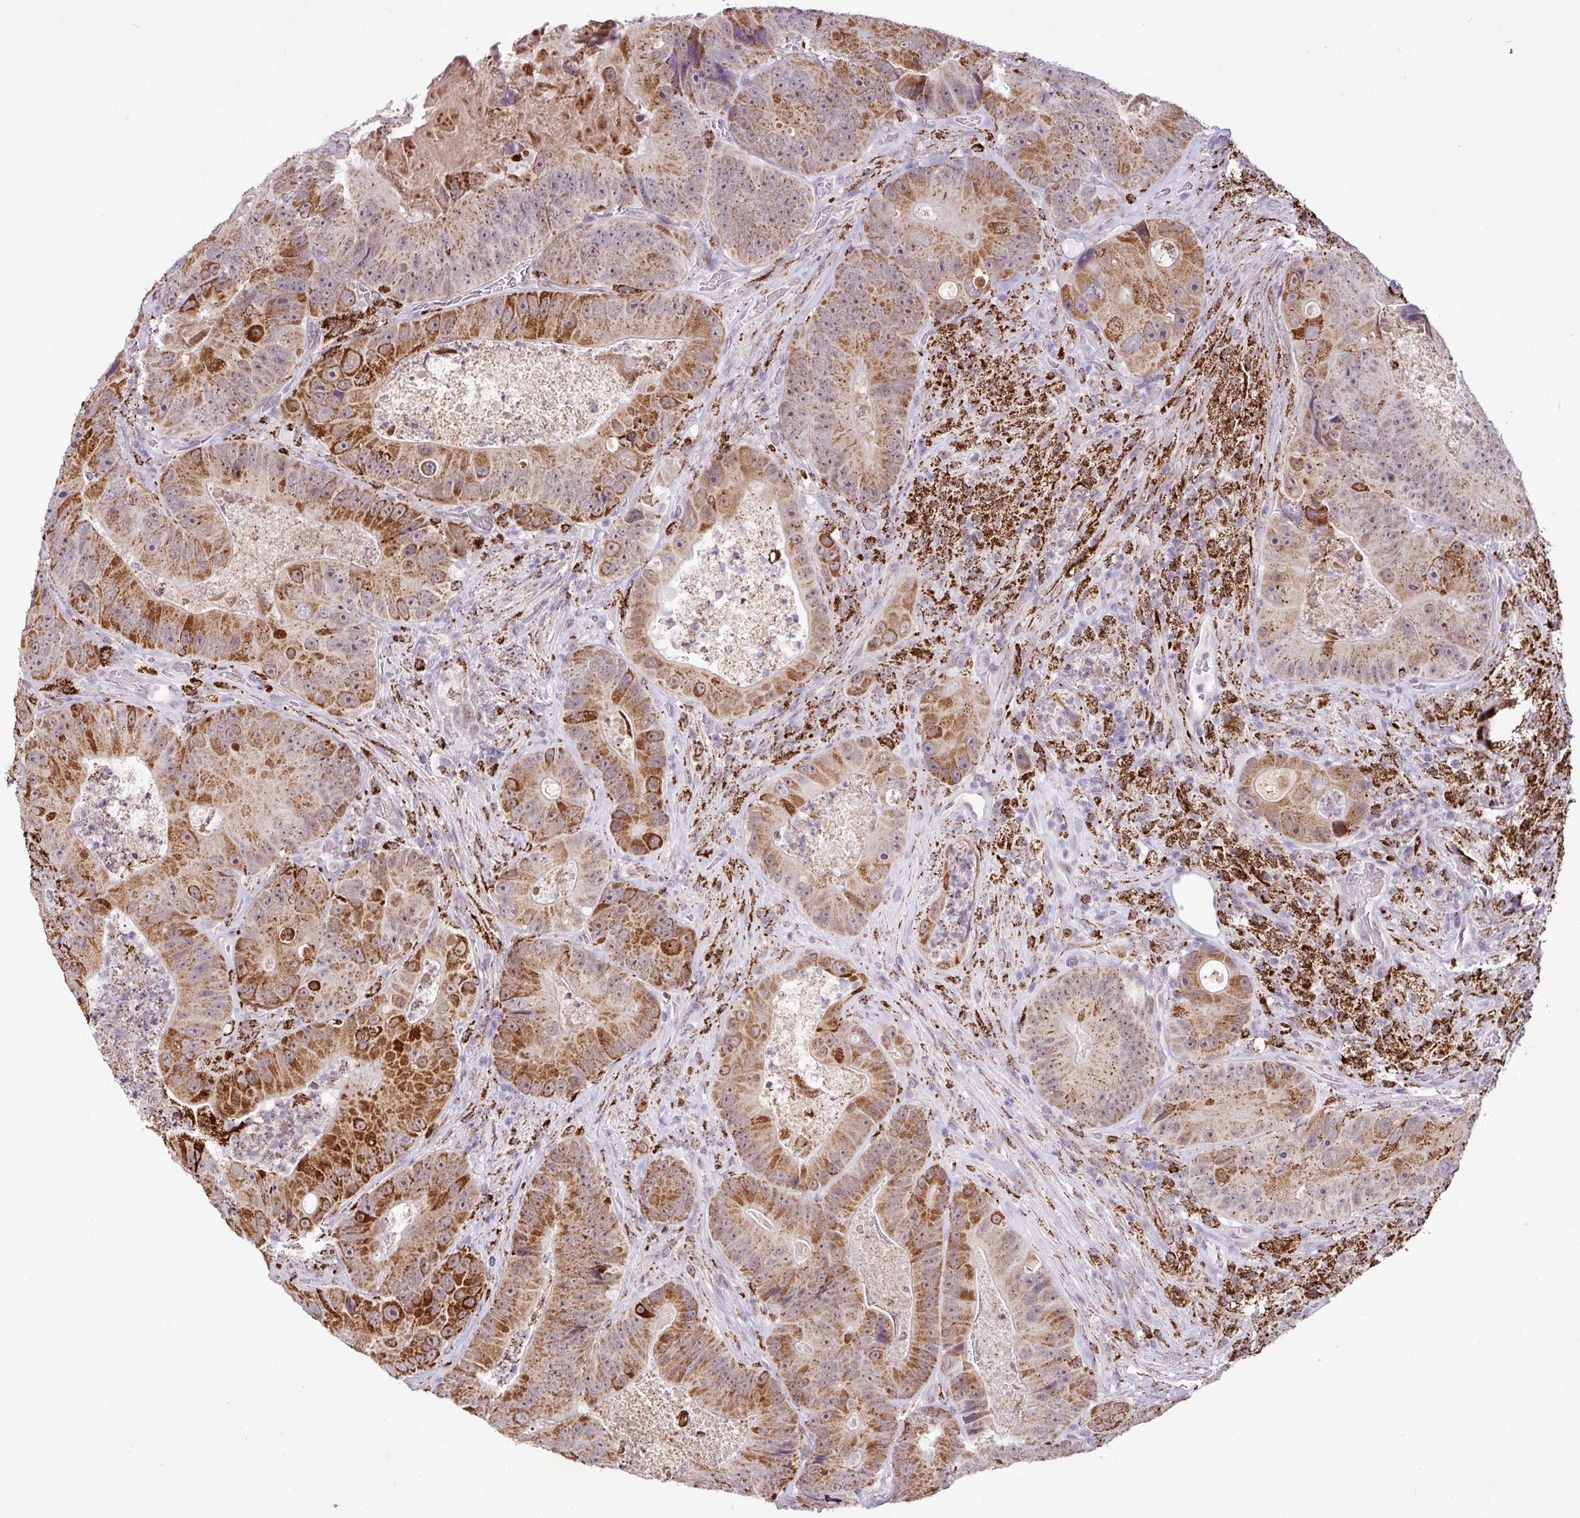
{"staining": {"intensity": "strong", "quantity": "25%-75%", "location": "cytoplasmic/membranous"}, "tissue": "colorectal cancer", "cell_type": "Tumor cells", "image_type": "cancer", "snomed": [{"axis": "morphology", "description": "Adenocarcinoma, NOS"}, {"axis": "topography", "description": "Colon"}], "caption": "The immunohistochemical stain labels strong cytoplasmic/membranous positivity in tumor cells of colorectal cancer tissue. Ihc stains the protein of interest in brown and the nuclei are stained blue.", "gene": "SGPP1", "patient": {"sex": "female", "age": 86}}